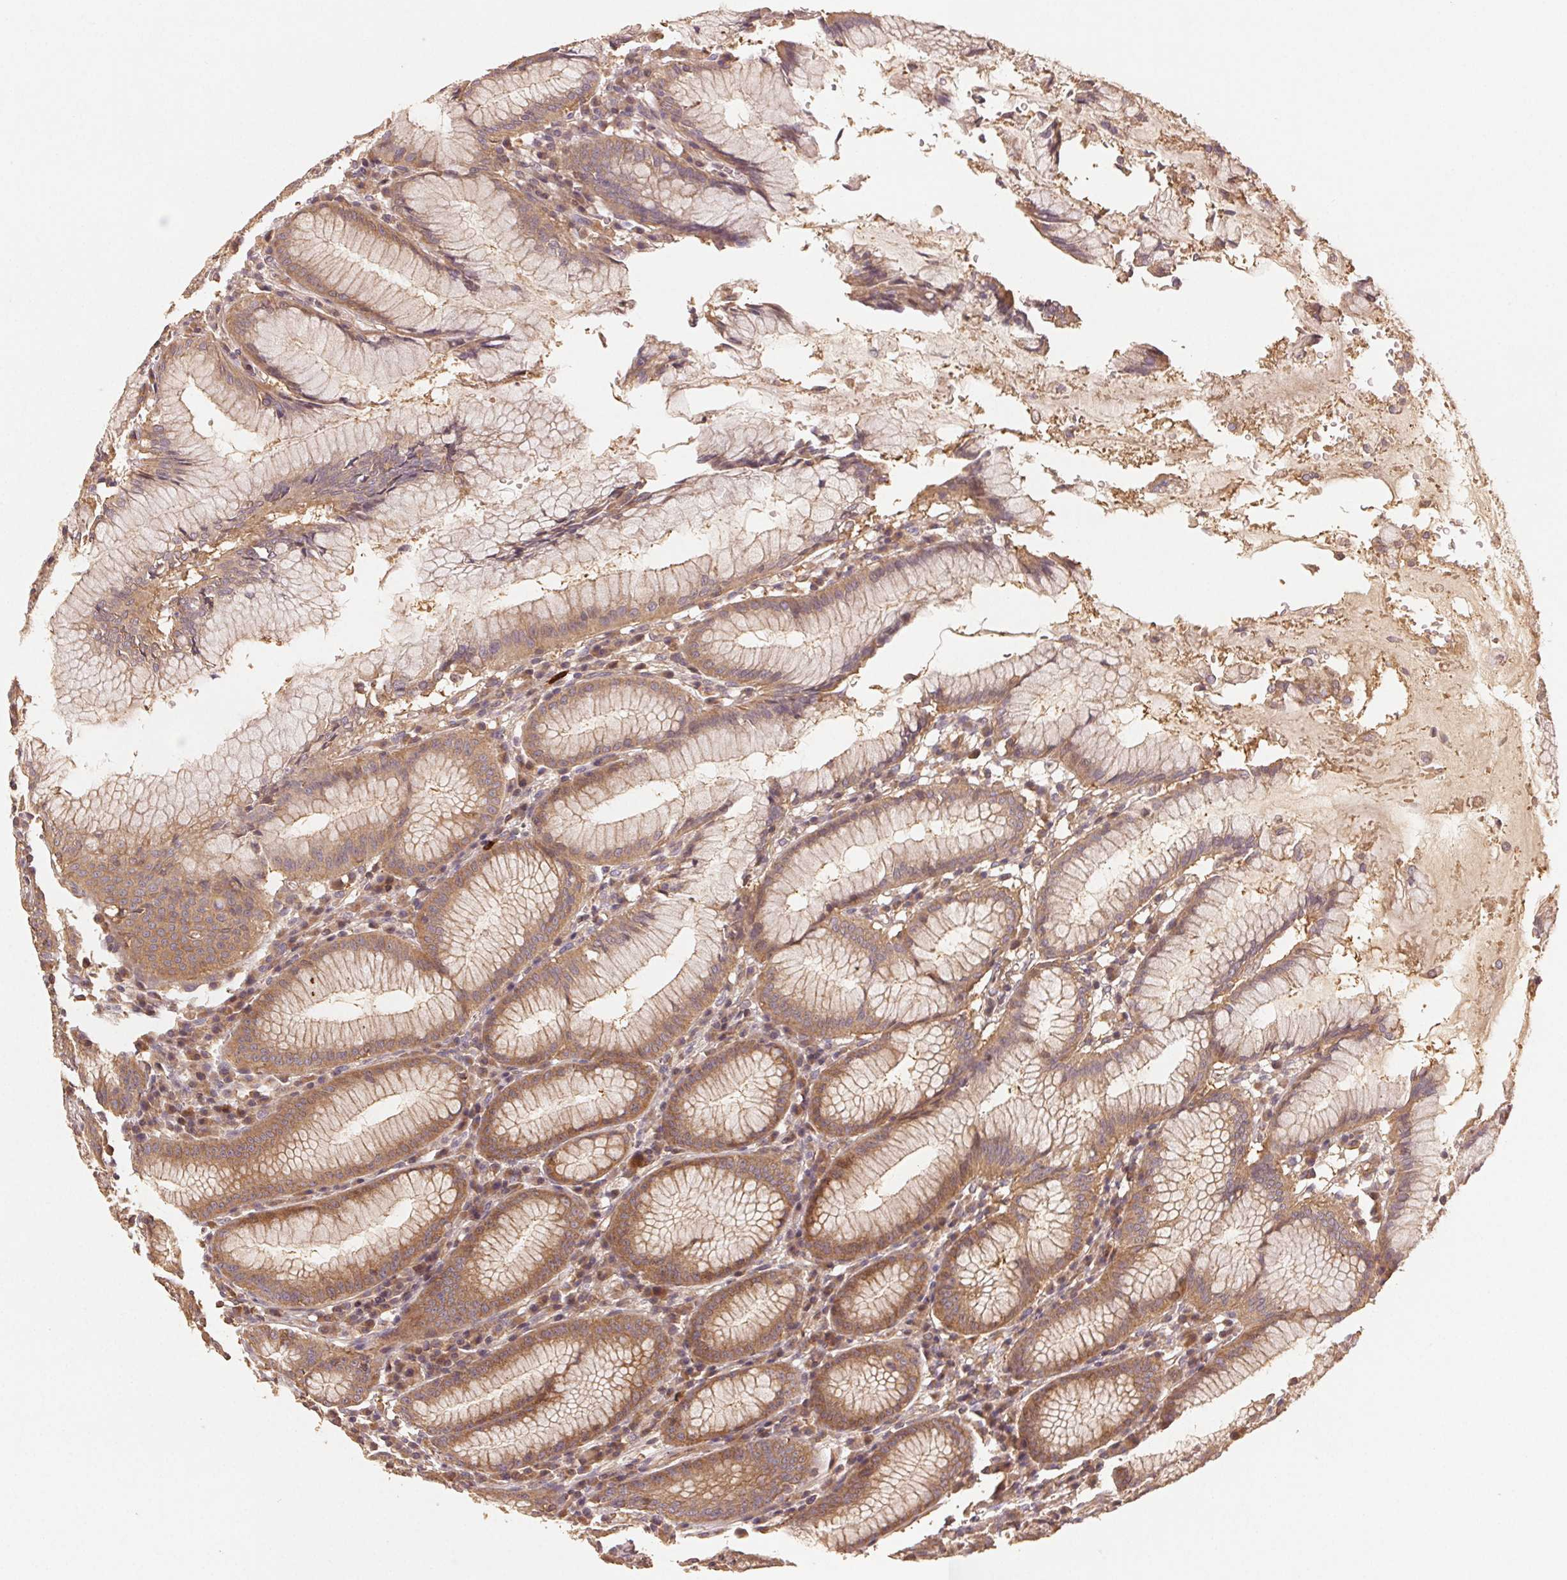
{"staining": {"intensity": "moderate", "quantity": ">75%", "location": "cytoplasmic/membranous"}, "tissue": "stomach", "cell_type": "Glandular cells", "image_type": "normal", "snomed": [{"axis": "morphology", "description": "Normal tissue, NOS"}, {"axis": "topography", "description": "Stomach"}], "caption": "Protein expression analysis of benign human stomach reveals moderate cytoplasmic/membranous expression in about >75% of glandular cells. (DAB (3,3'-diaminobenzidine) IHC, brown staining for protein, blue staining for nuclei).", "gene": "RALA", "patient": {"sex": "male", "age": 55}}